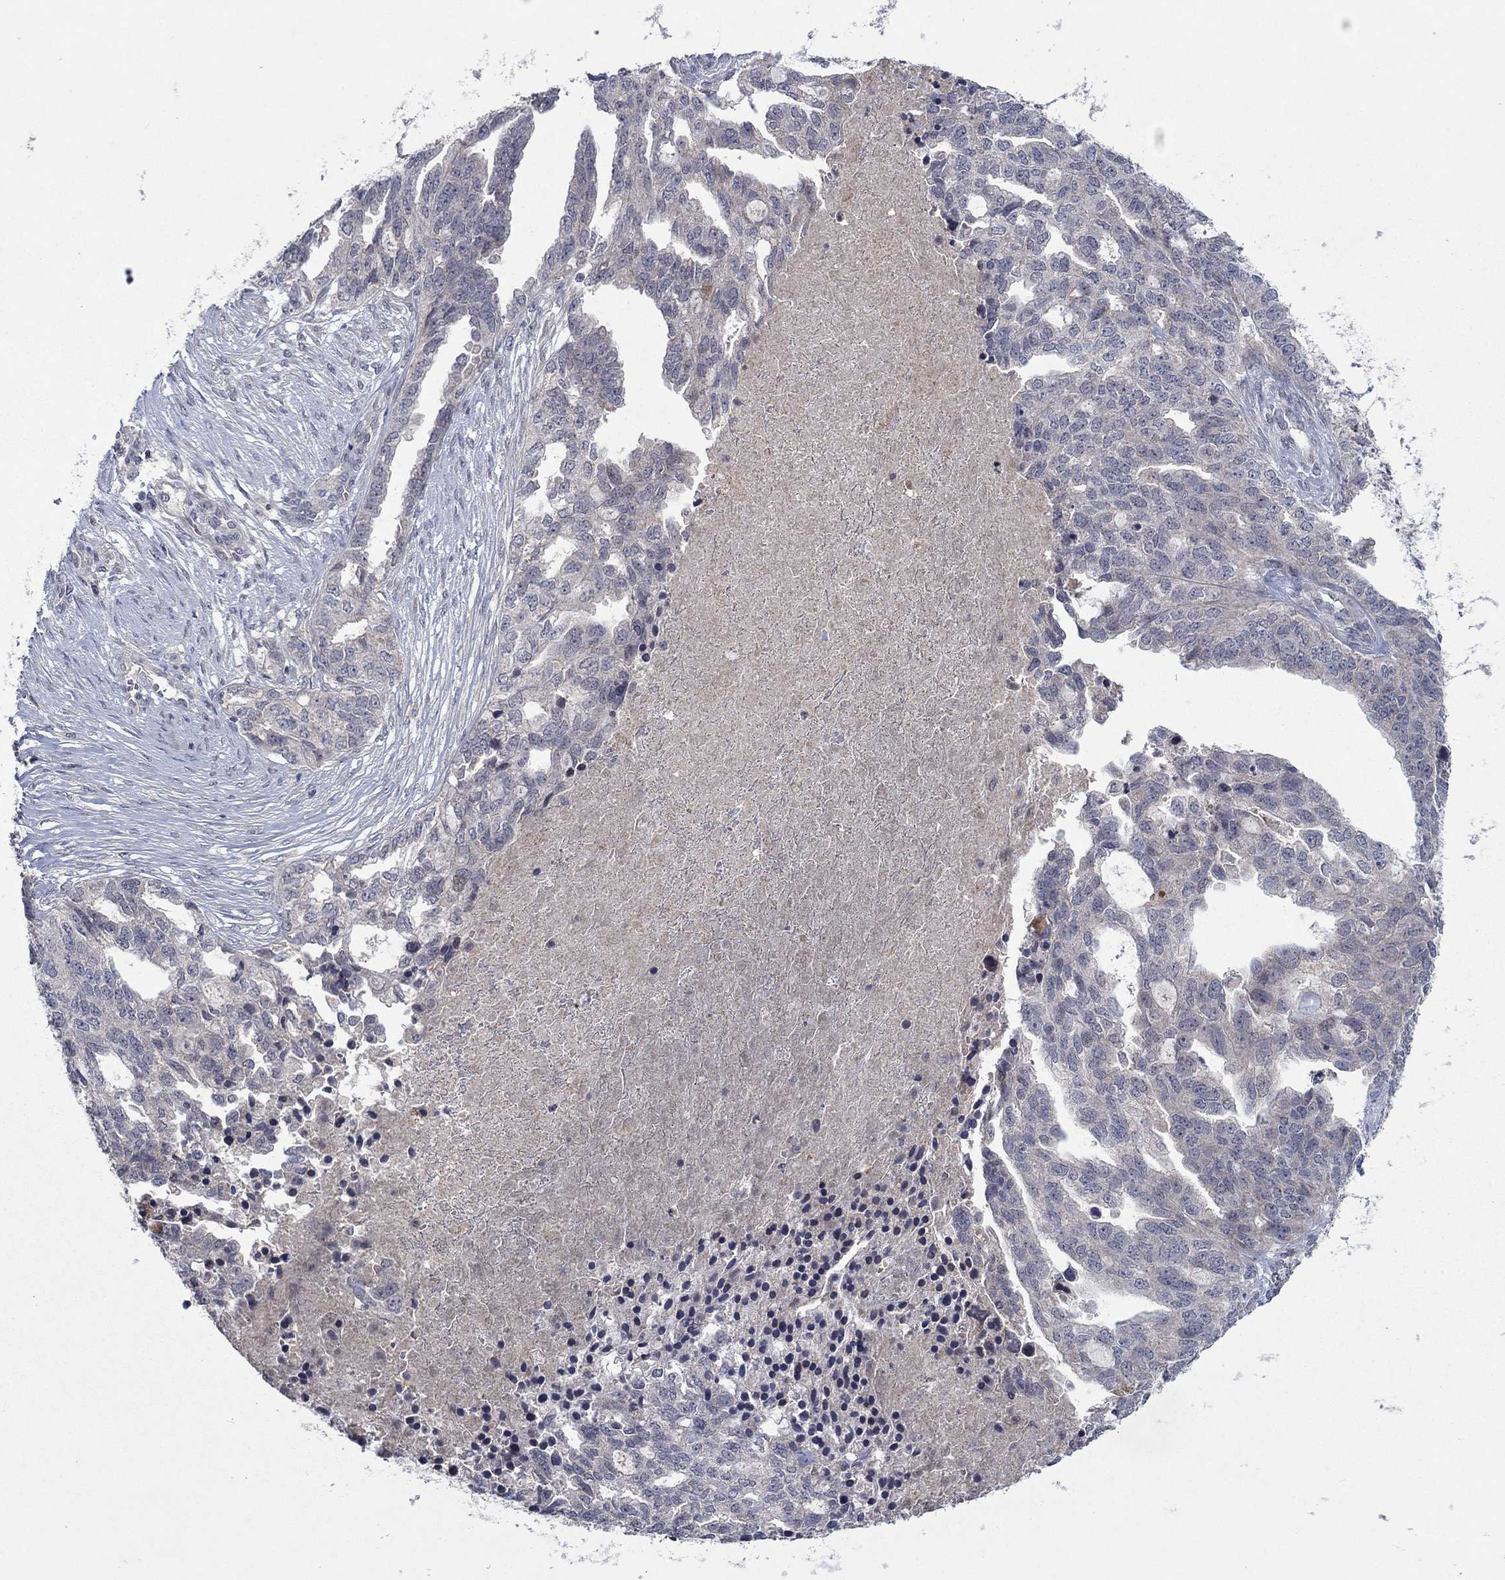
{"staining": {"intensity": "negative", "quantity": "none", "location": "none"}, "tissue": "ovarian cancer", "cell_type": "Tumor cells", "image_type": "cancer", "snomed": [{"axis": "morphology", "description": "Cystadenocarcinoma, serous, NOS"}, {"axis": "topography", "description": "Ovary"}], "caption": "Ovarian cancer (serous cystadenocarcinoma) was stained to show a protein in brown. There is no significant positivity in tumor cells. Brightfield microscopy of immunohistochemistry stained with DAB (brown) and hematoxylin (blue), captured at high magnification.", "gene": "IL4", "patient": {"sex": "female", "age": 51}}